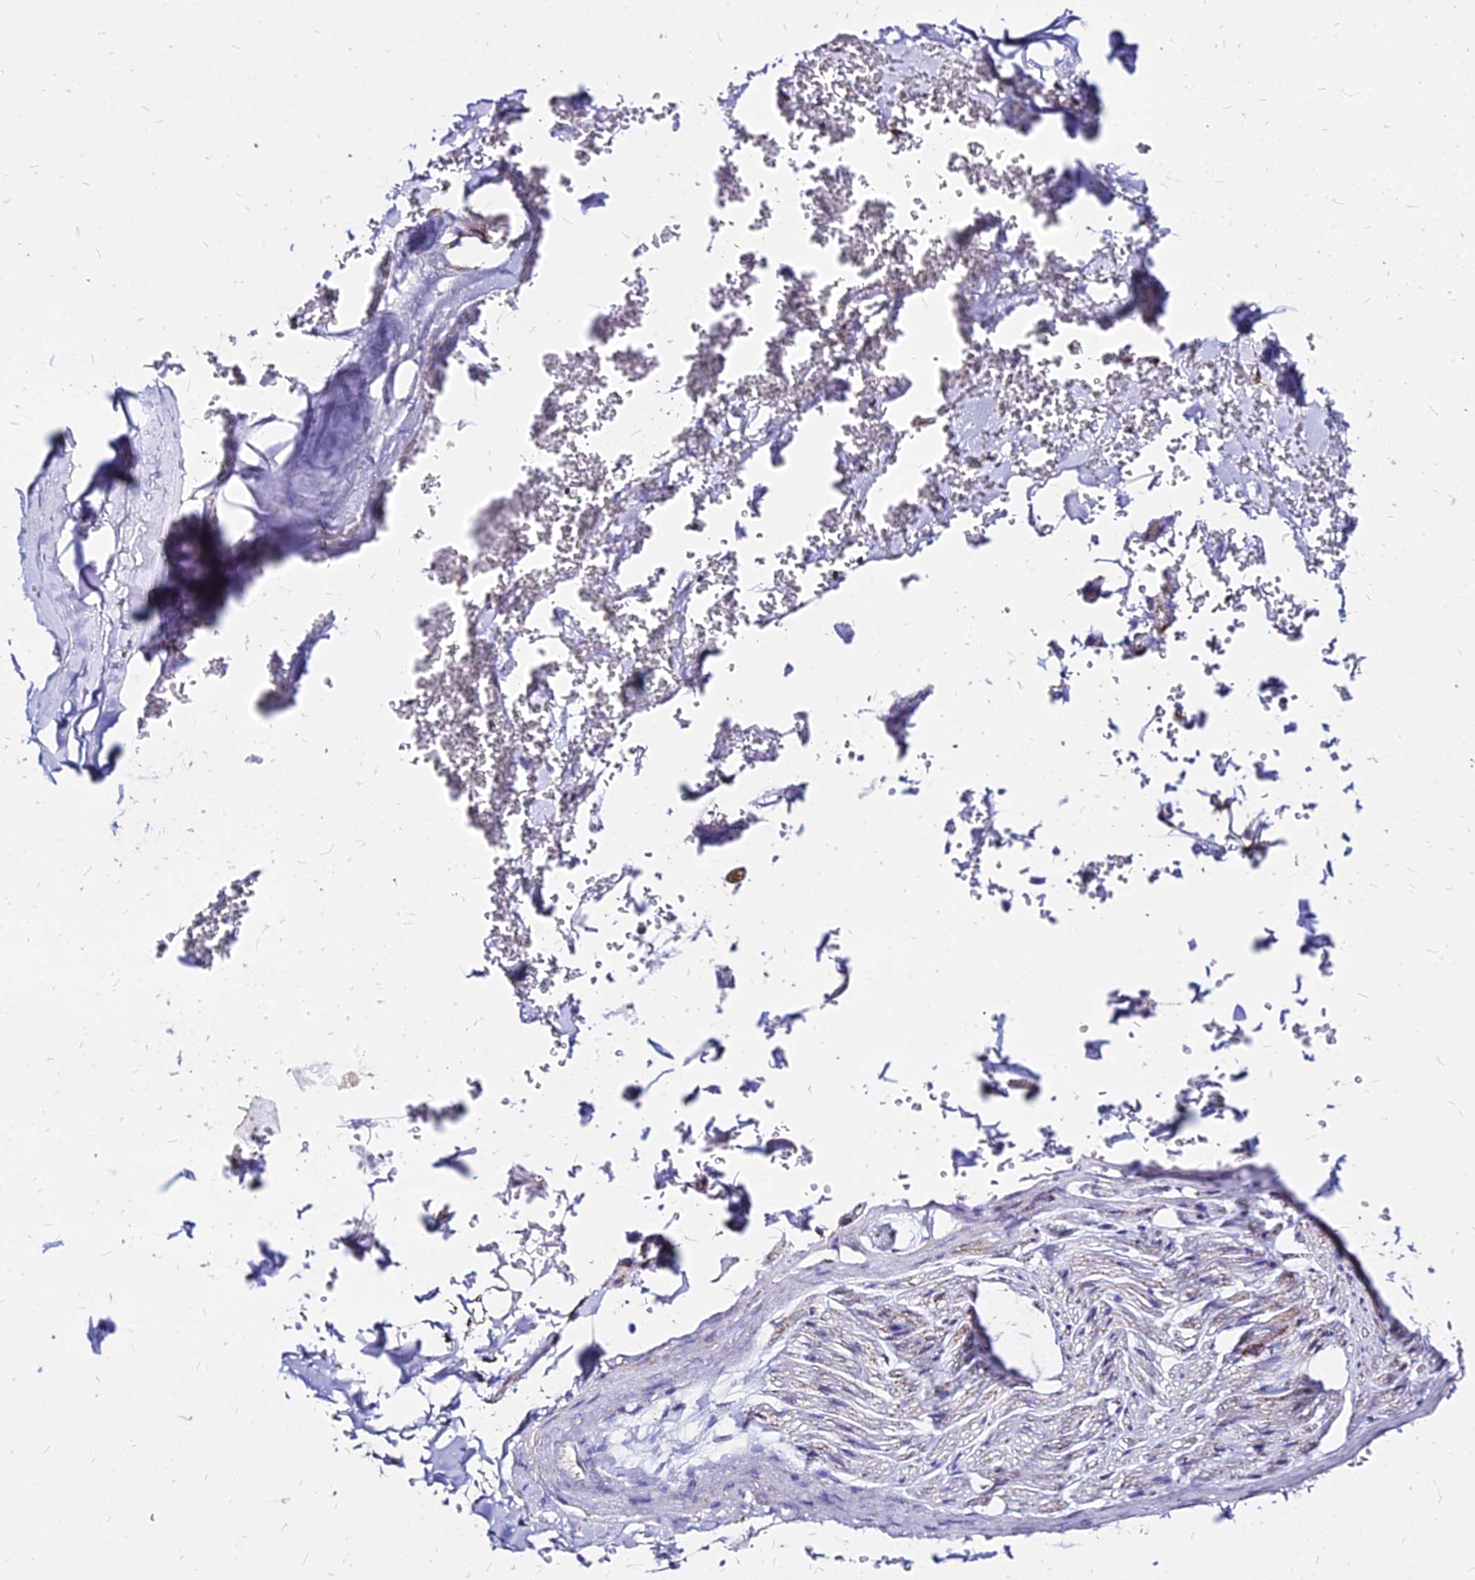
{"staining": {"intensity": "negative", "quantity": "none", "location": "none"}, "tissue": "adipose tissue", "cell_type": "Adipocytes", "image_type": "normal", "snomed": [{"axis": "morphology", "description": "Normal tissue, NOS"}, {"axis": "topography", "description": "Cartilage tissue"}], "caption": "High magnification brightfield microscopy of benign adipose tissue stained with DAB (3,3'-diaminobenzidine) (brown) and counterstained with hematoxylin (blue): adipocytes show no significant expression.", "gene": "DLD", "patient": {"sex": "female", "age": 63}}